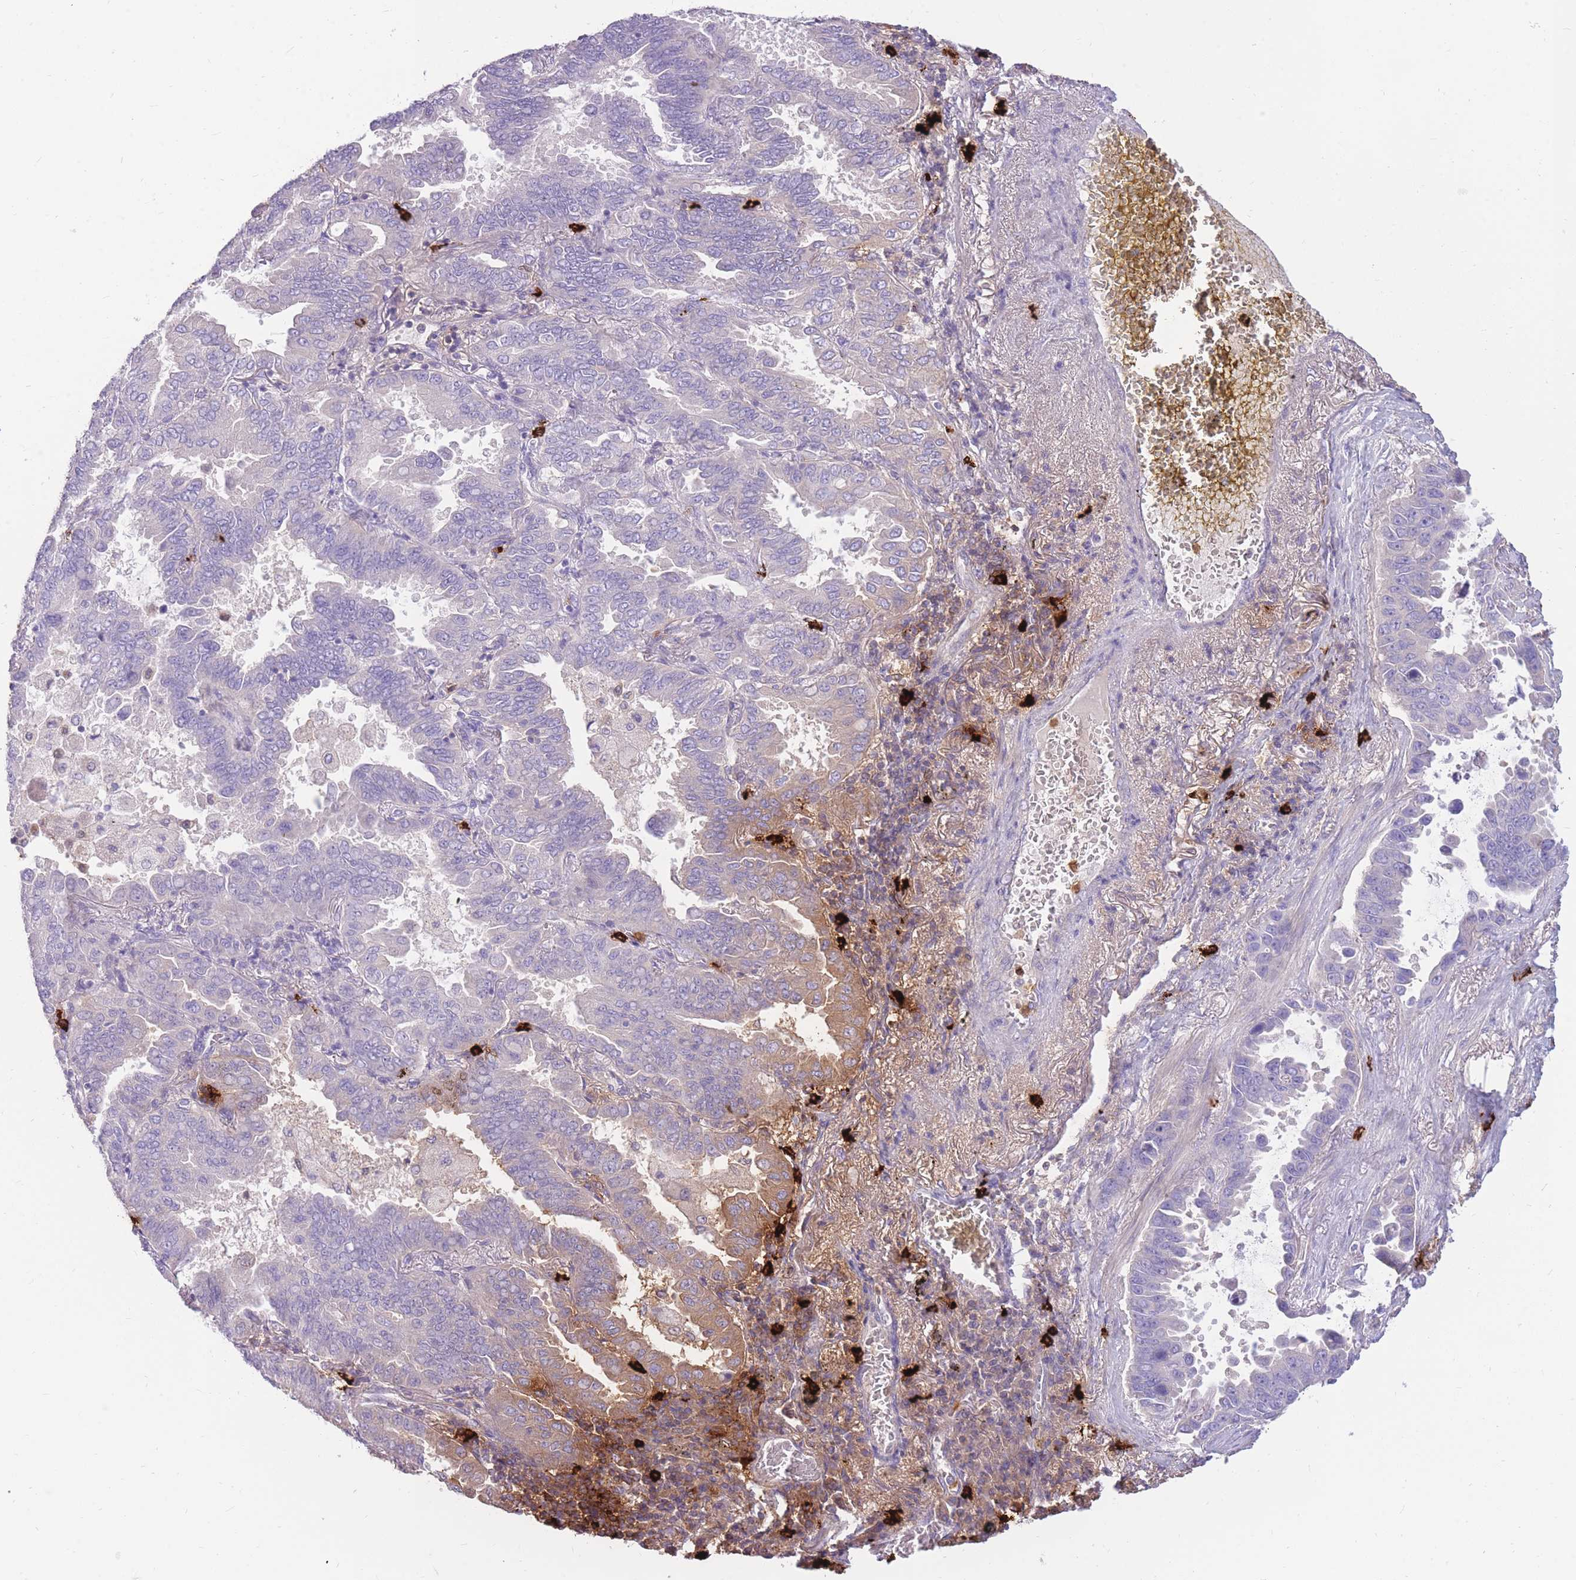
{"staining": {"intensity": "moderate", "quantity": "<25%", "location": "cytoplasmic/membranous"}, "tissue": "lung cancer", "cell_type": "Tumor cells", "image_type": "cancer", "snomed": [{"axis": "morphology", "description": "Adenocarcinoma, NOS"}, {"axis": "topography", "description": "Lung"}], "caption": "Moderate cytoplasmic/membranous positivity is appreciated in about <25% of tumor cells in adenocarcinoma (lung). The staining was performed using DAB, with brown indicating positive protein expression. Nuclei are stained blue with hematoxylin.", "gene": "TPSAB1", "patient": {"sex": "male", "age": 64}}